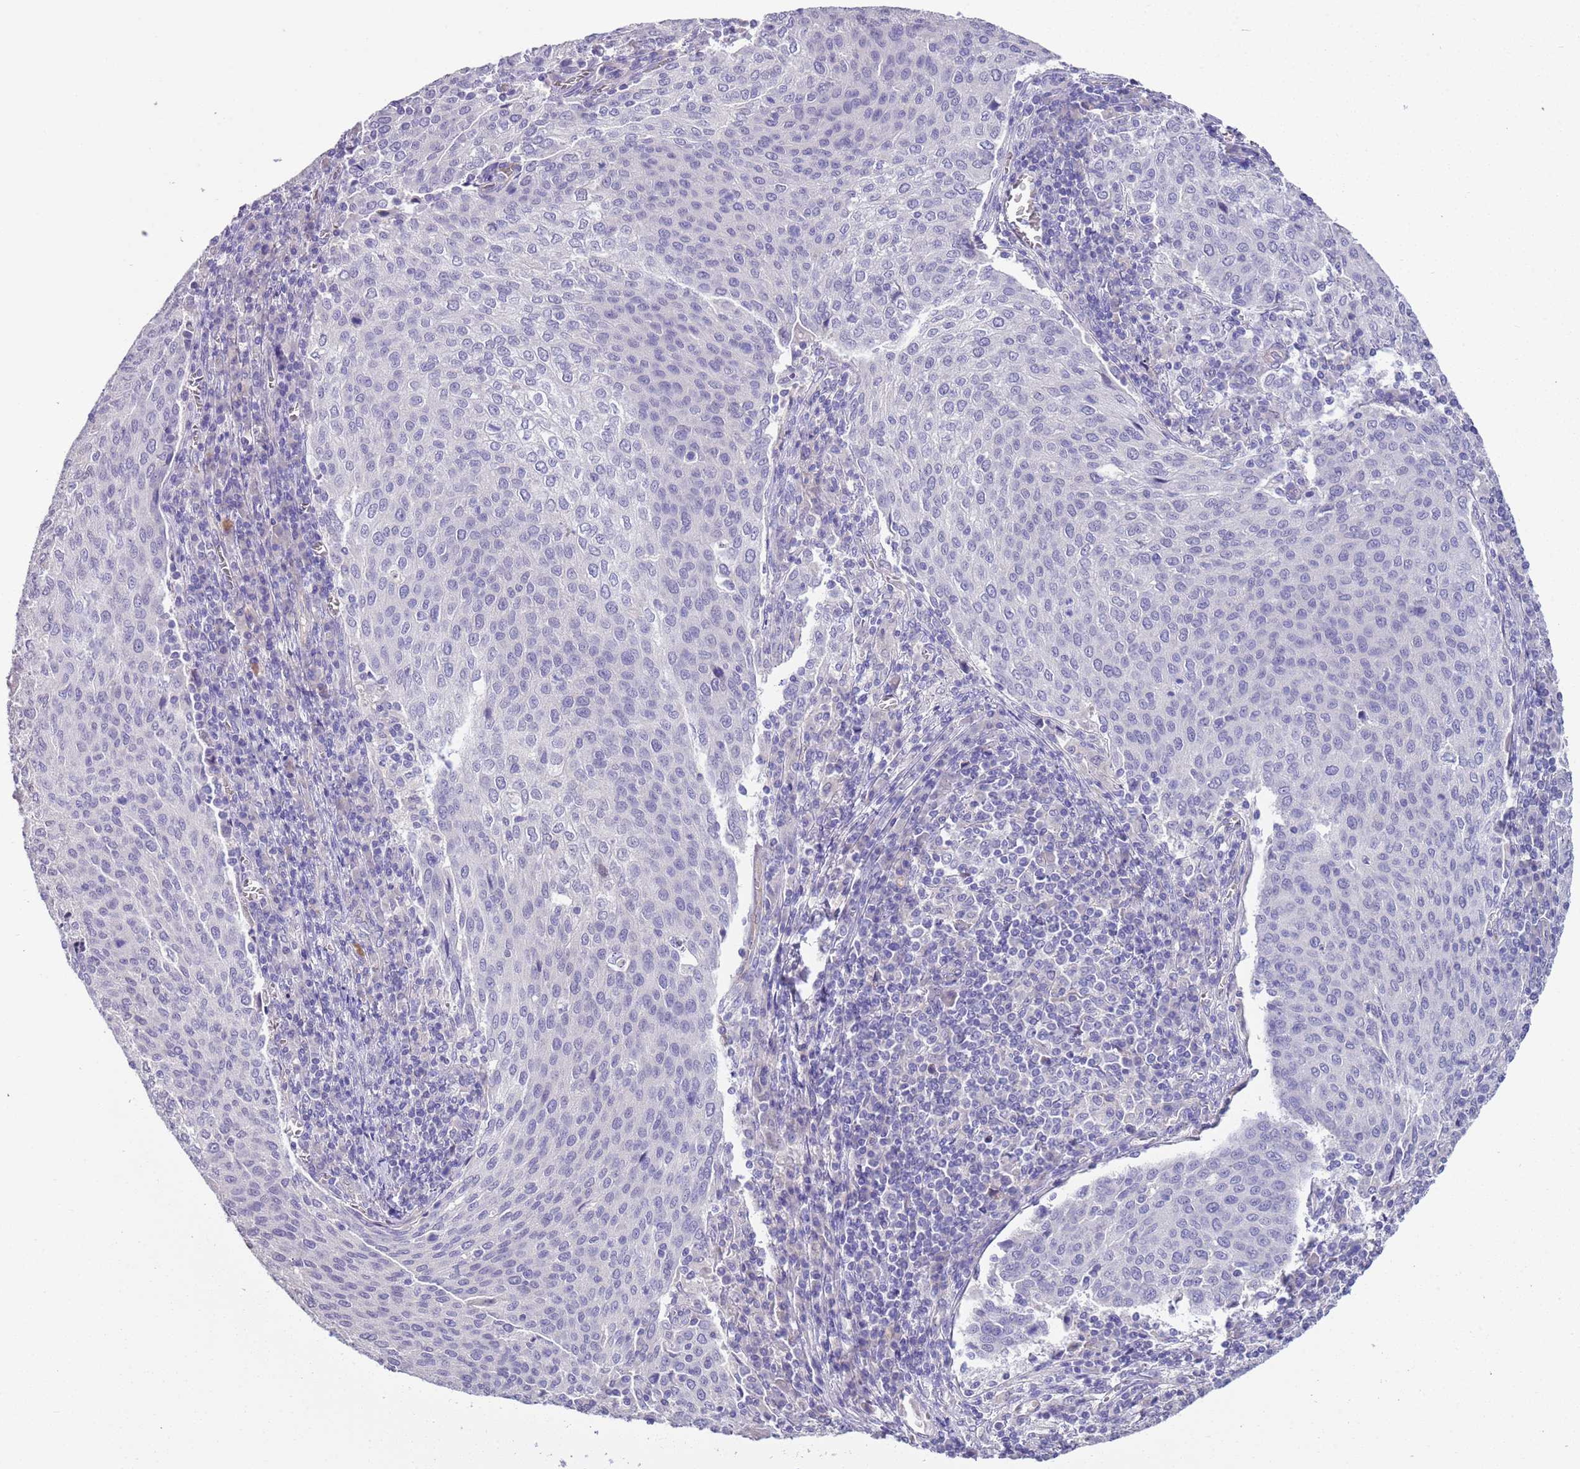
{"staining": {"intensity": "negative", "quantity": "none", "location": "none"}, "tissue": "cervical cancer", "cell_type": "Tumor cells", "image_type": "cancer", "snomed": [{"axis": "morphology", "description": "Squamous cell carcinoma, NOS"}, {"axis": "topography", "description": "Cervix"}], "caption": "An immunohistochemistry image of squamous cell carcinoma (cervical) is shown. There is no staining in tumor cells of squamous cell carcinoma (cervical).", "gene": "BRMS1L", "patient": {"sex": "female", "age": 46}}